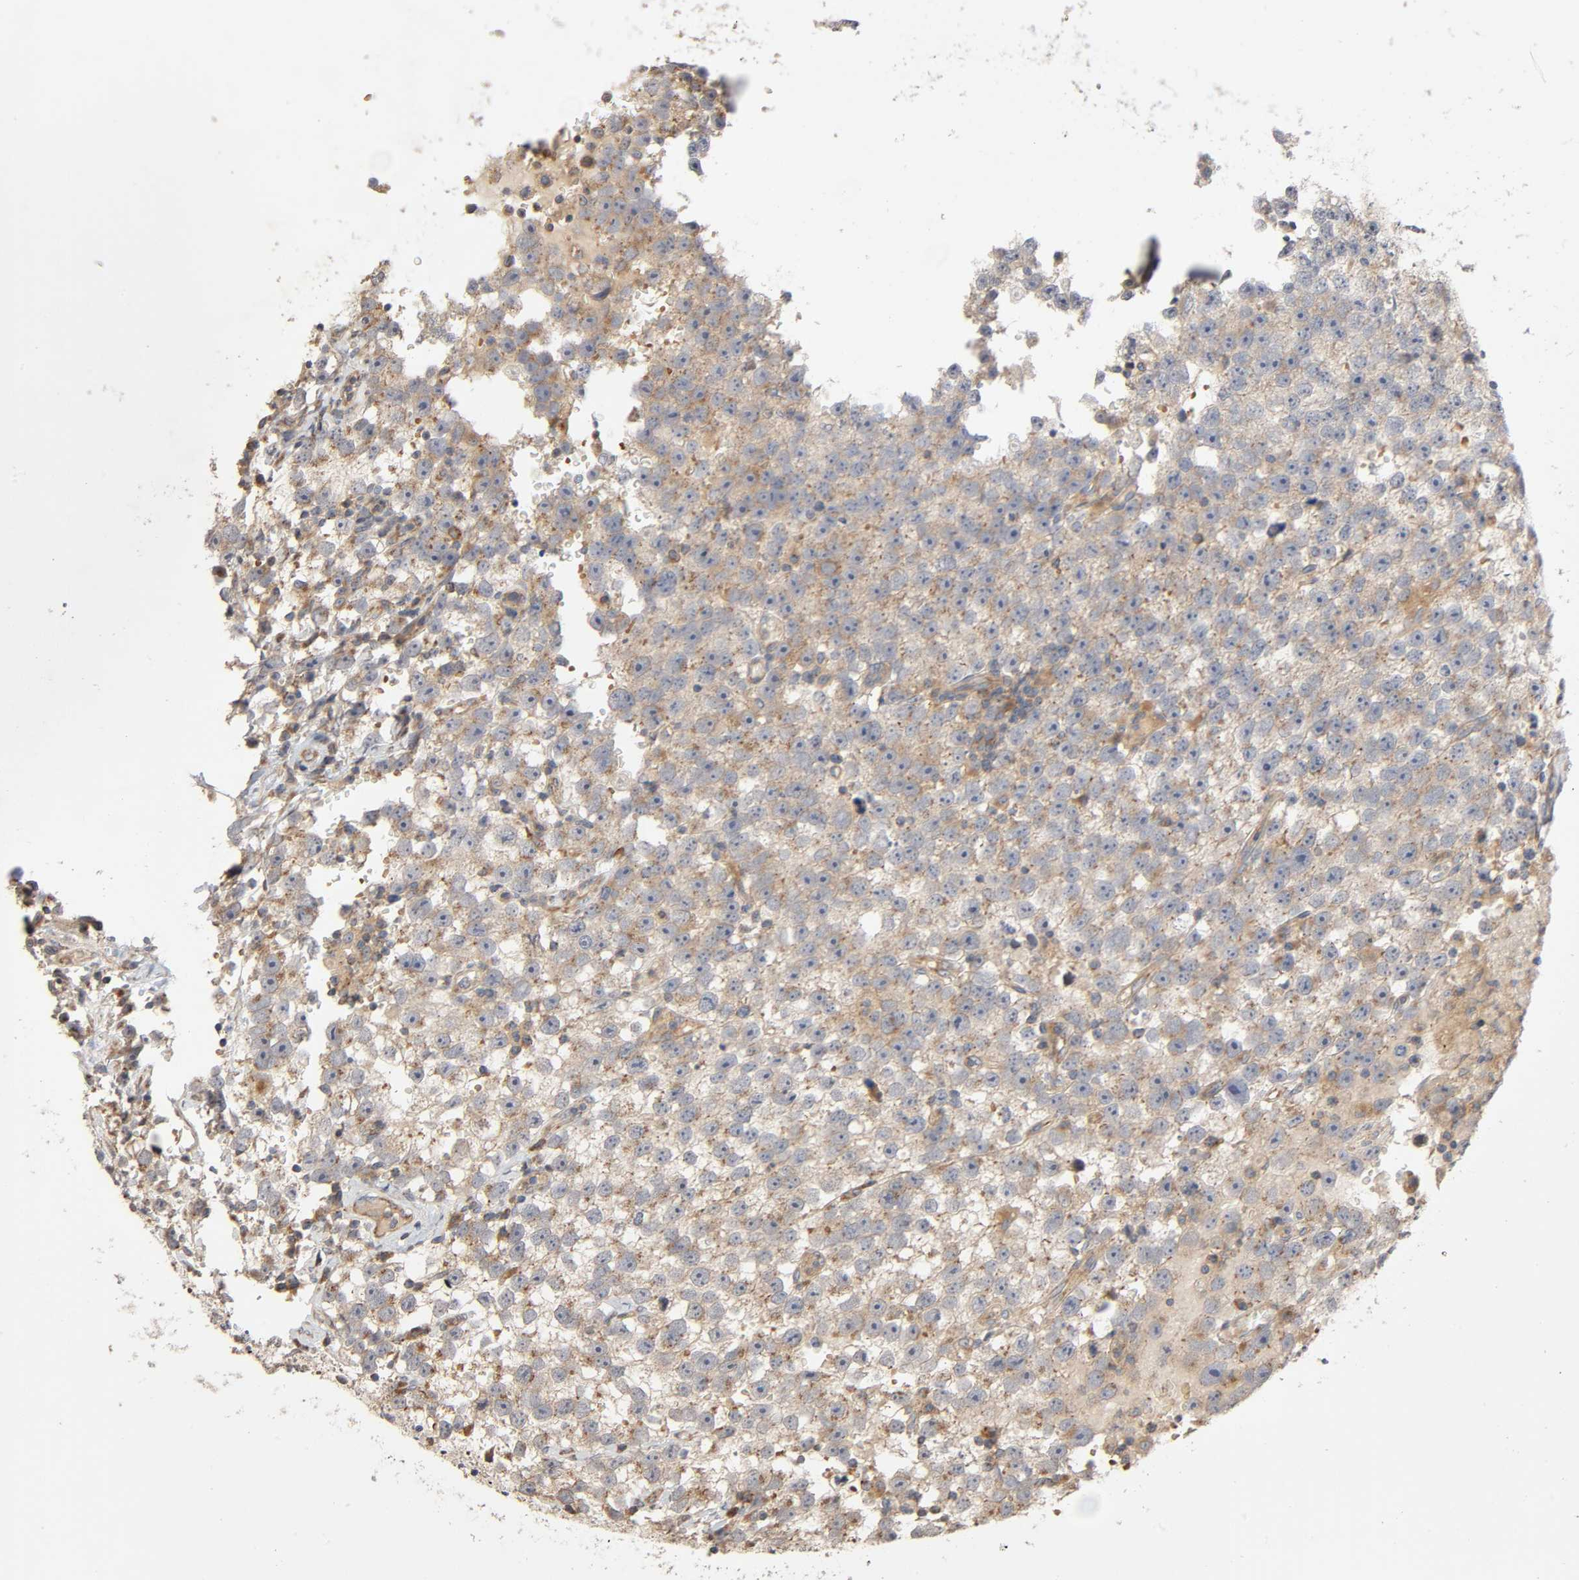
{"staining": {"intensity": "weak", "quantity": "25%-75%", "location": "cytoplasmic/membranous"}, "tissue": "testis cancer", "cell_type": "Tumor cells", "image_type": "cancer", "snomed": [{"axis": "morphology", "description": "Seminoma, NOS"}, {"axis": "topography", "description": "Testis"}], "caption": "IHC of human testis cancer displays low levels of weak cytoplasmic/membranous staining in about 25%-75% of tumor cells.", "gene": "SGSM1", "patient": {"sex": "male", "age": 33}}